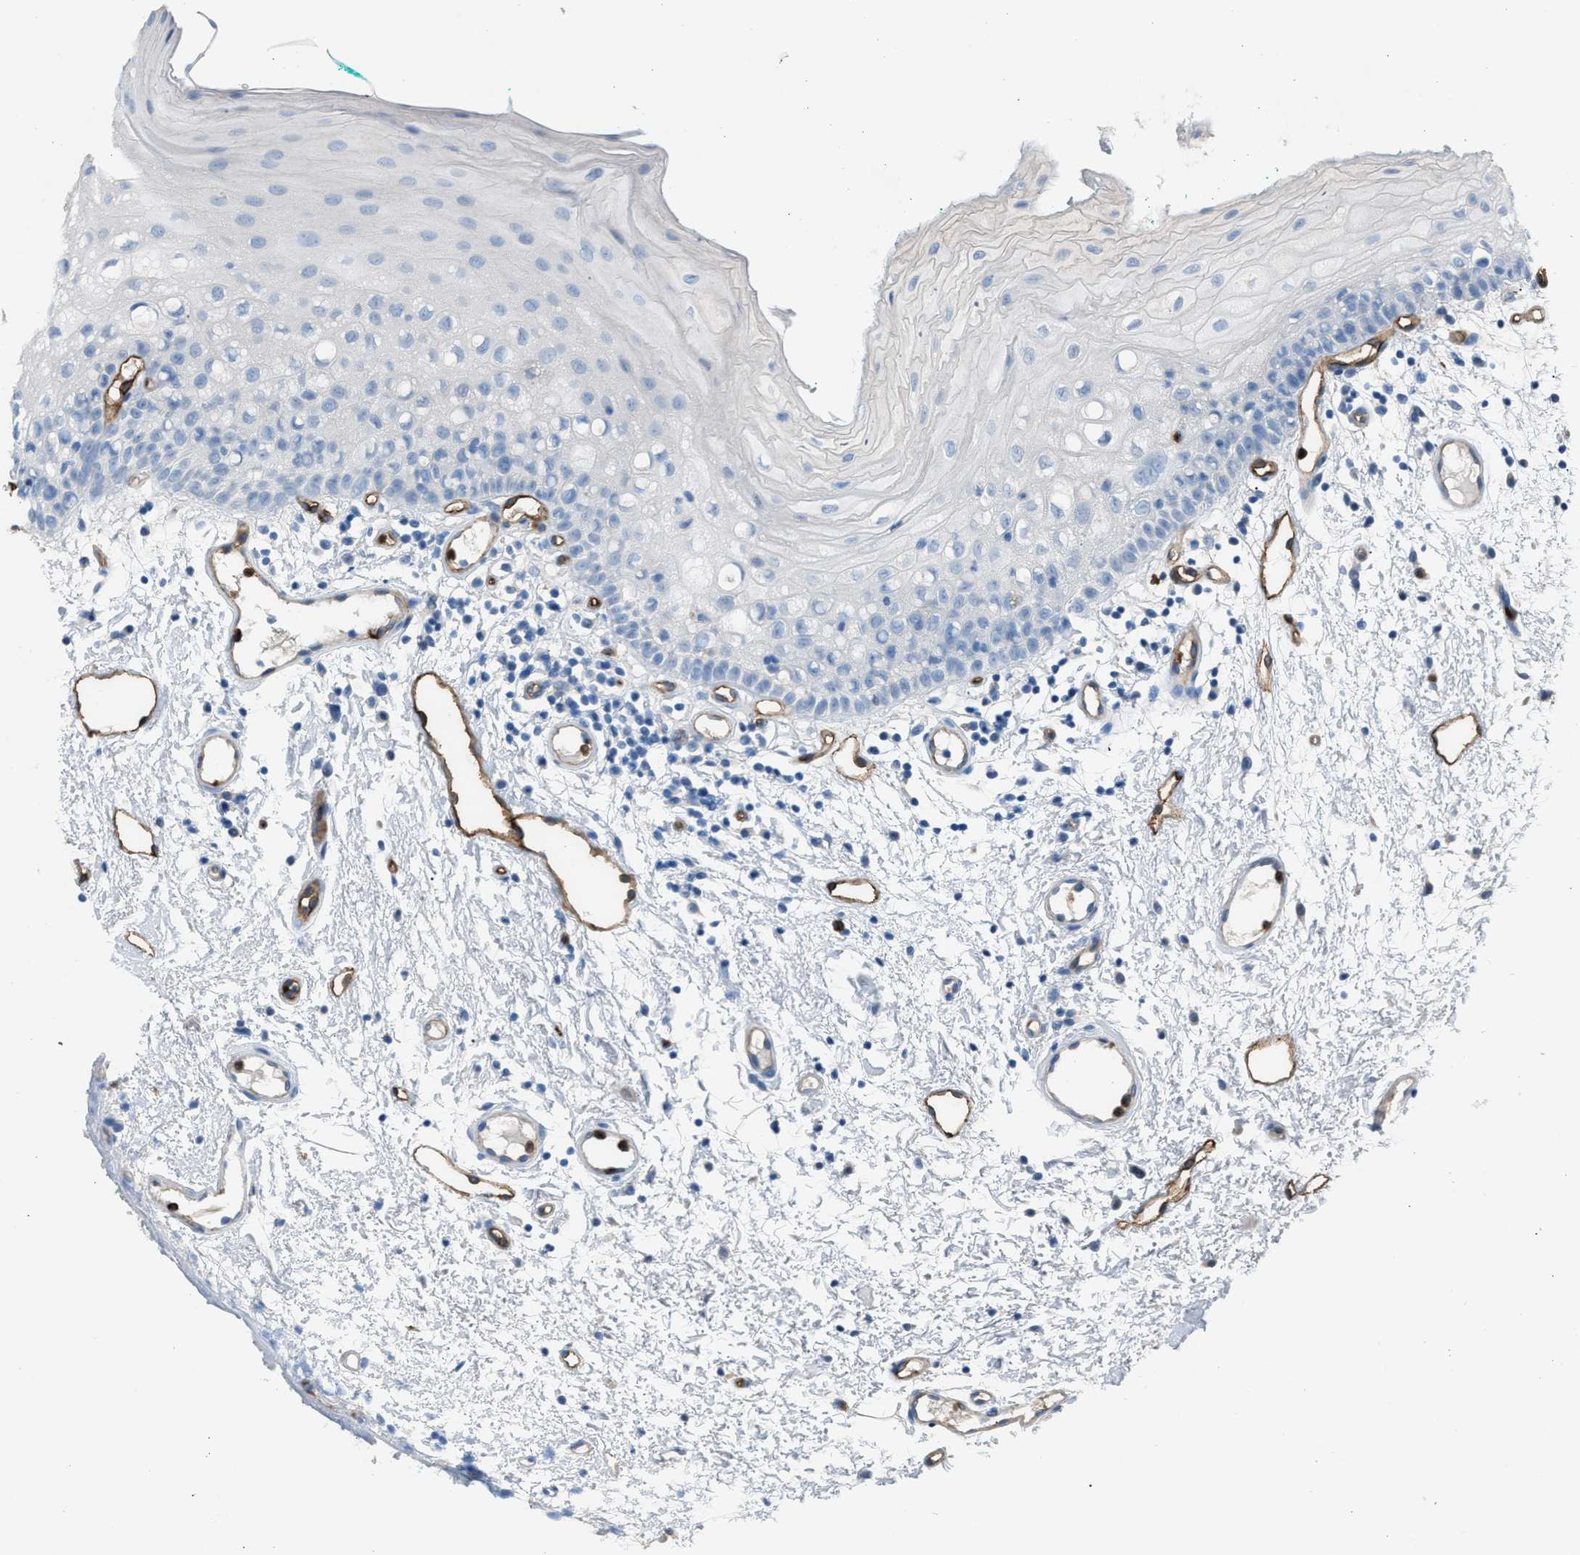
{"staining": {"intensity": "negative", "quantity": "none", "location": "none"}, "tissue": "oral mucosa", "cell_type": "Squamous epithelial cells", "image_type": "normal", "snomed": [{"axis": "morphology", "description": "Normal tissue, NOS"}, {"axis": "morphology", "description": "Squamous cell carcinoma, NOS"}, {"axis": "topography", "description": "Oral tissue"}, {"axis": "topography", "description": "Salivary gland"}, {"axis": "topography", "description": "Head-Neck"}], "caption": "DAB immunohistochemical staining of unremarkable human oral mucosa shows no significant expression in squamous epithelial cells.", "gene": "DYSF", "patient": {"sex": "female", "age": 62}}